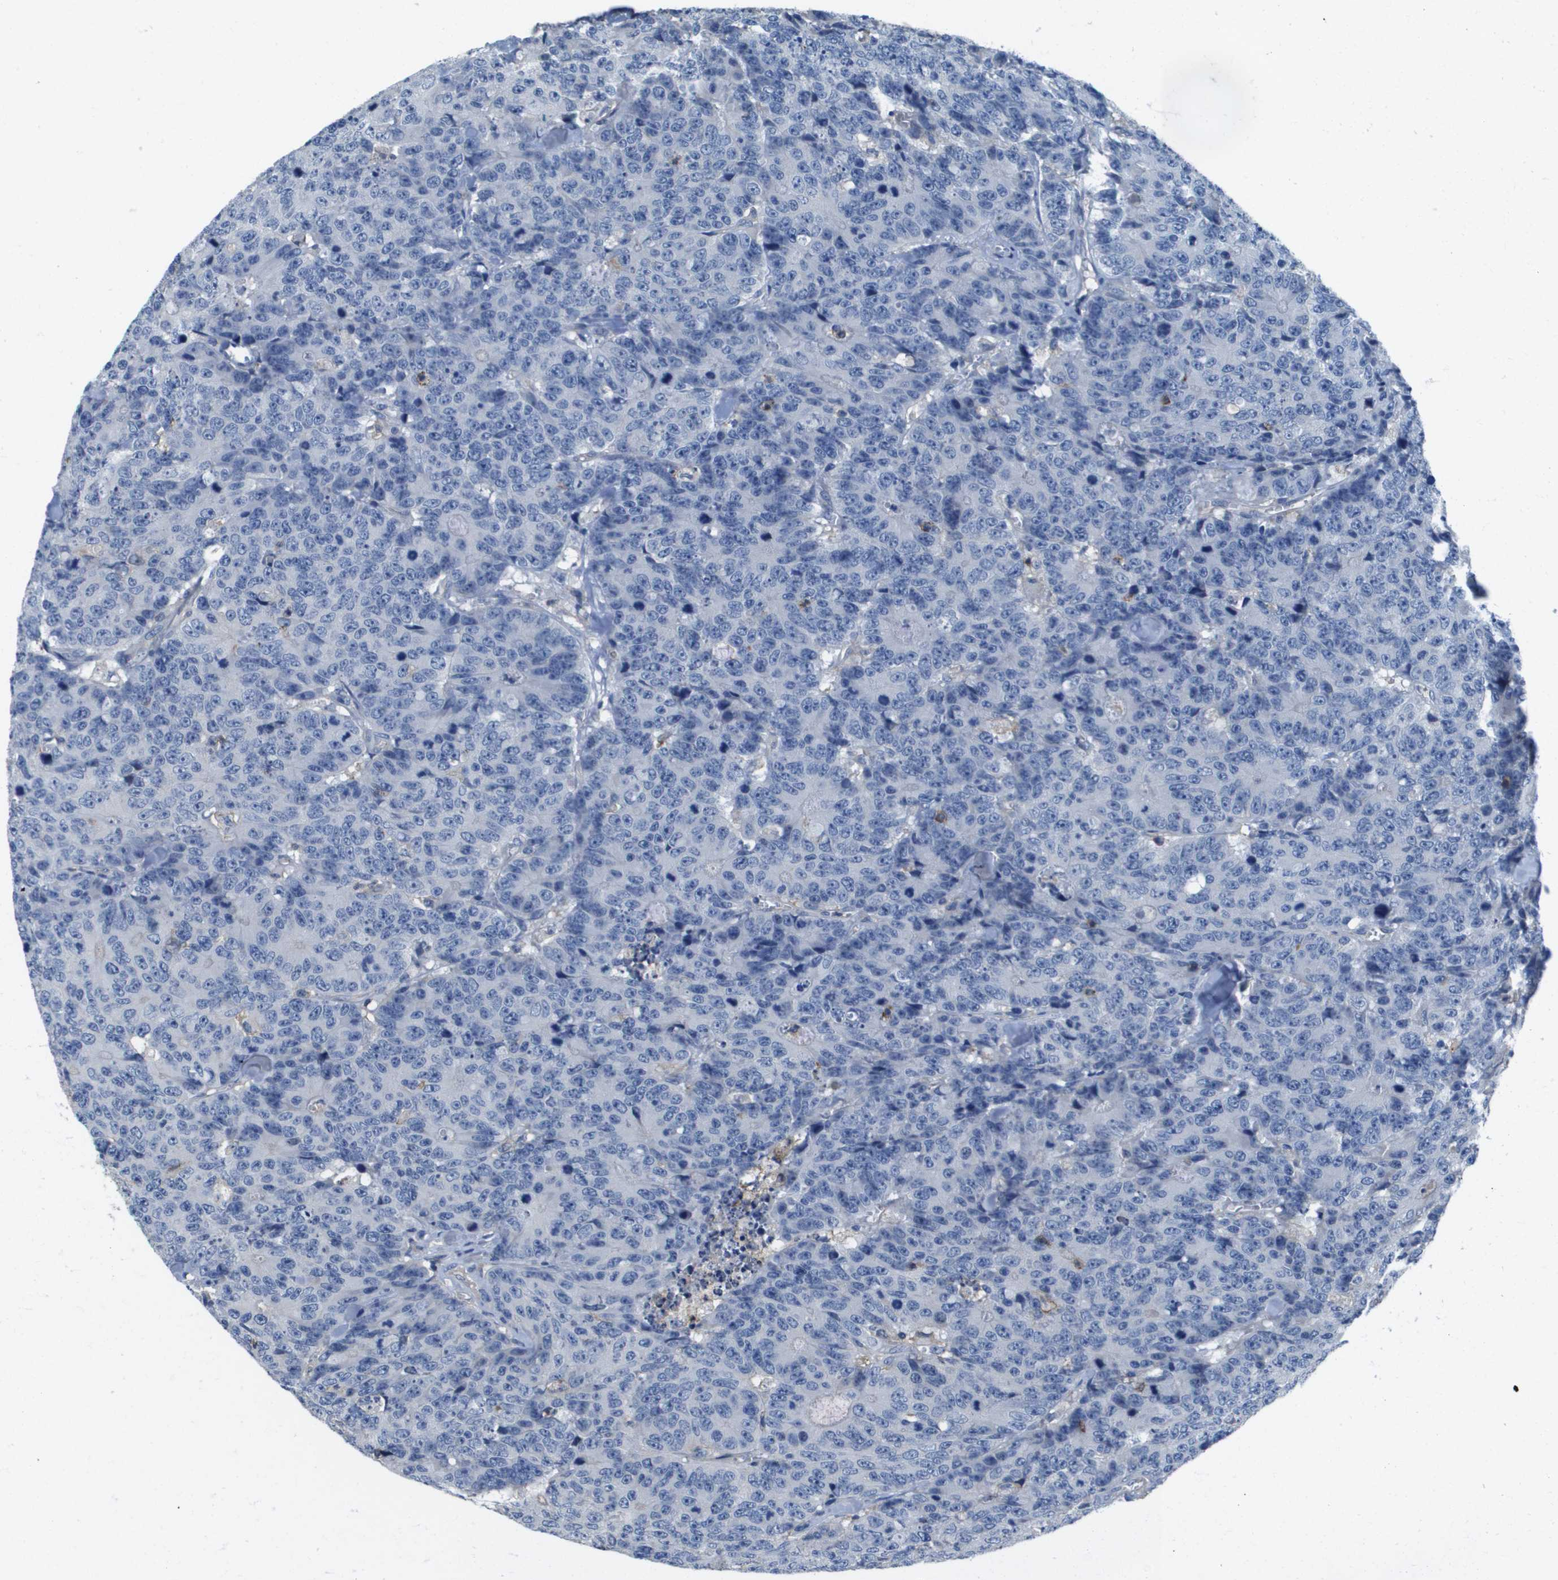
{"staining": {"intensity": "negative", "quantity": "none", "location": "none"}, "tissue": "colorectal cancer", "cell_type": "Tumor cells", "image_type": "cancer", "snomed": [{"axis": "morphology", "description": "Adenocarcinoma, NOS"}, {"axis": "topography", "description": "Colon"}], "caption": "Immunohistochemistry of human adenocarcinoma (colorectal) shows no positivity in tumor cells.", "gene": "SLC16A3", "patient": {"sex": "female", "age": 86}}